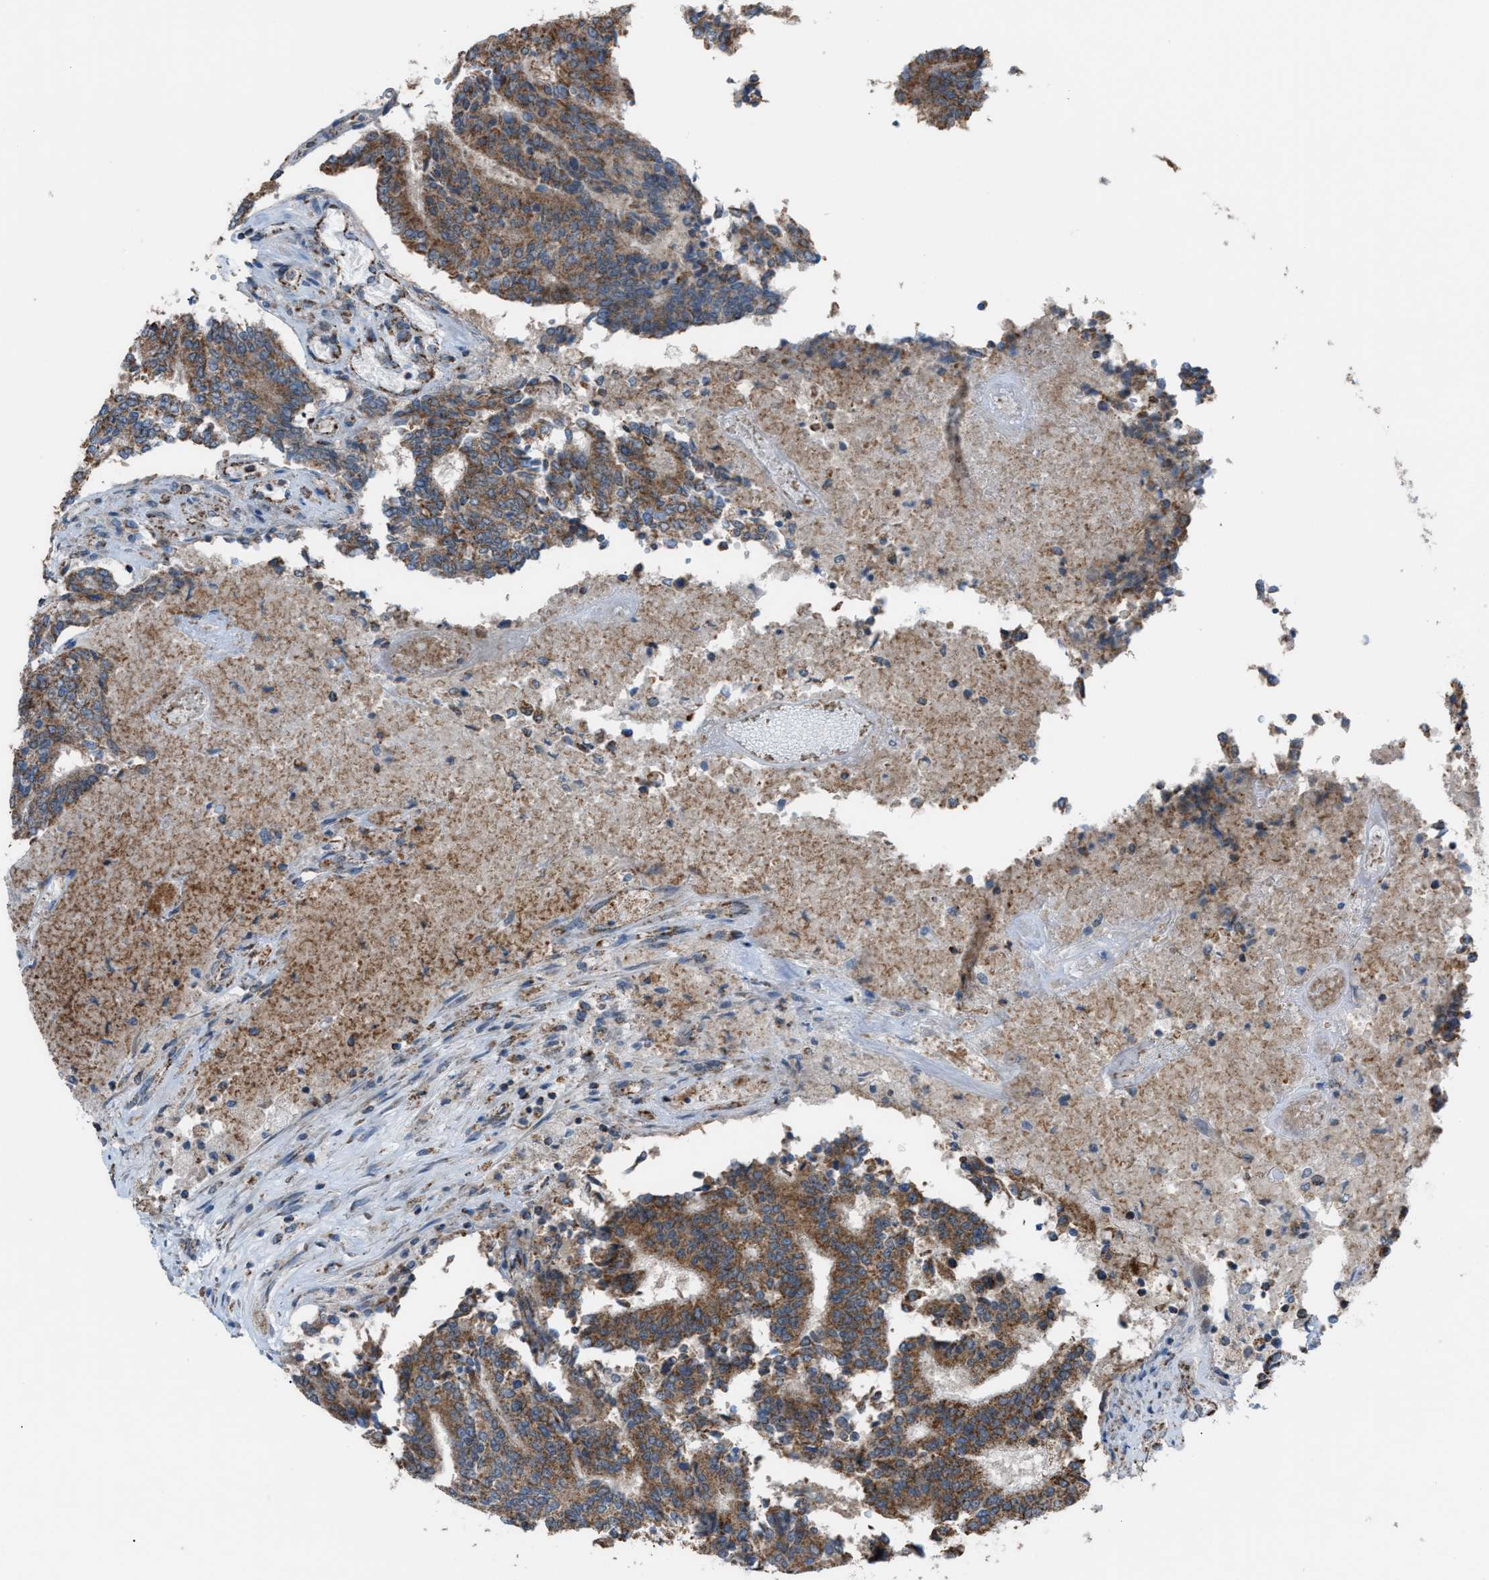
{"staining": {"intensity": "moderate", "quantity": ">75%", "location": "cytoplasmic/membranous"}, "tissue": "prostate cancer", "cell_type": "Tumor cells", "image_type": "cancer", "snomed": [{"axis": "morphology", "description": "Normal tissue, NOS"}, {"axis": "morphology", "description": "Adenocarcinoma, High grade"}, {"axis": "topography", "description": "Prostate"}, {"axis": "topography", "description": "Seminal veicle"}], "caption": "Prostate adenocarcinoma (high-grade) tissue exhibits moderate cytoplasmic/membranous positivity in approximately >75% of tumor cells", "gene": "SRM", "patient": {"sex": "male", "age": 55}}